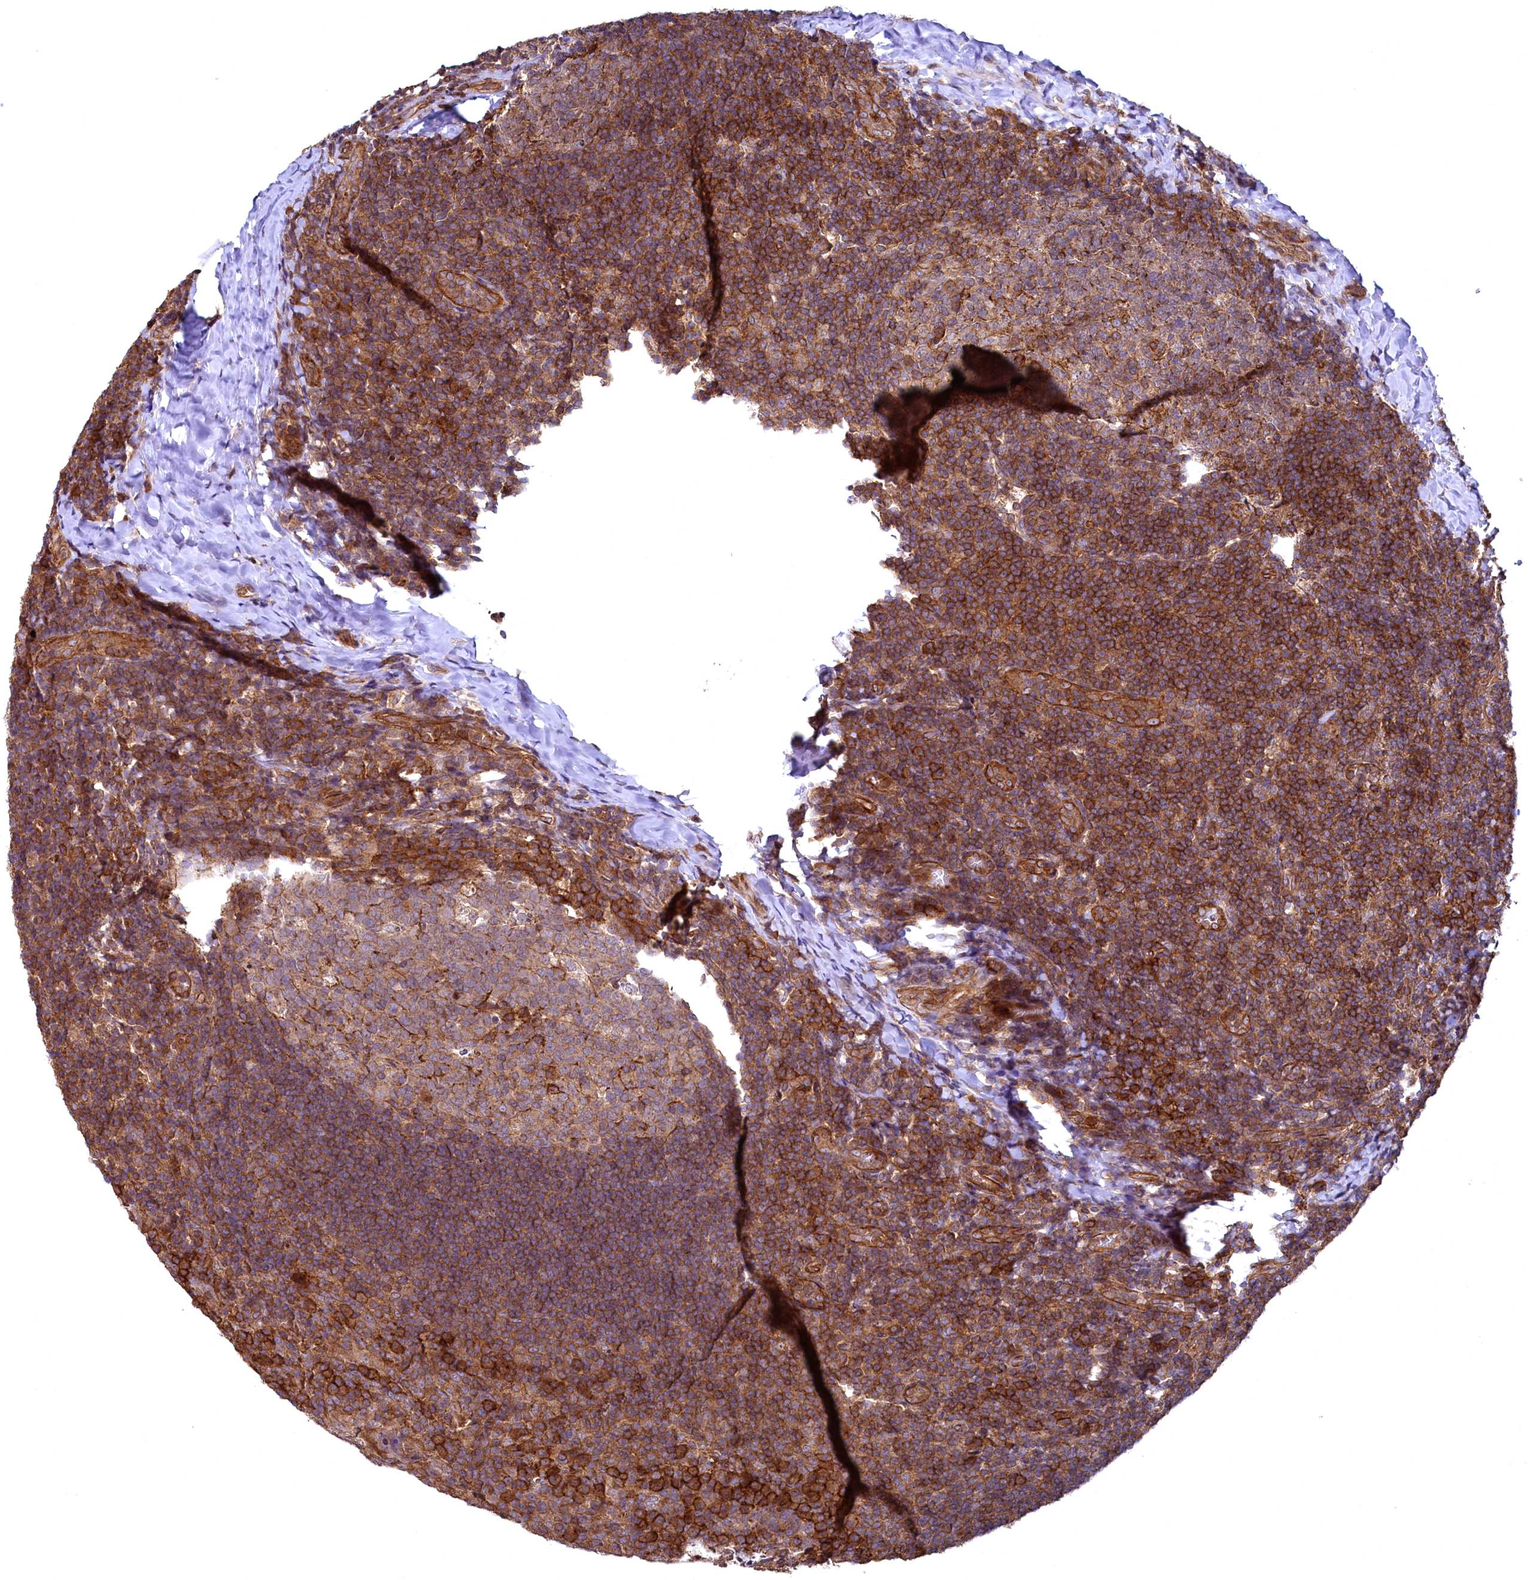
{"staining": {"intensity": "weak", "quantity": ">75%", "location": "cytoplasmic/membranous"}, "tissue": "tonsil", "cell_type": "Germinal center cells", "image_type": "normal", "snomed": [{"axis": "morphology", "description": "Normal tissue, NOS"}, {"axis": "topography", "description": "Tonsil"}], "caption": "Protein analysis of unremarkable tonsil shows weak cytoplasmic/membranous expression in about >75% of germinal center cells. Ihc stains the protein of interest in brown and the nuclei are stained blue.", "gene": "SVIP", "patient": {"sex": "male", "age": 17}}